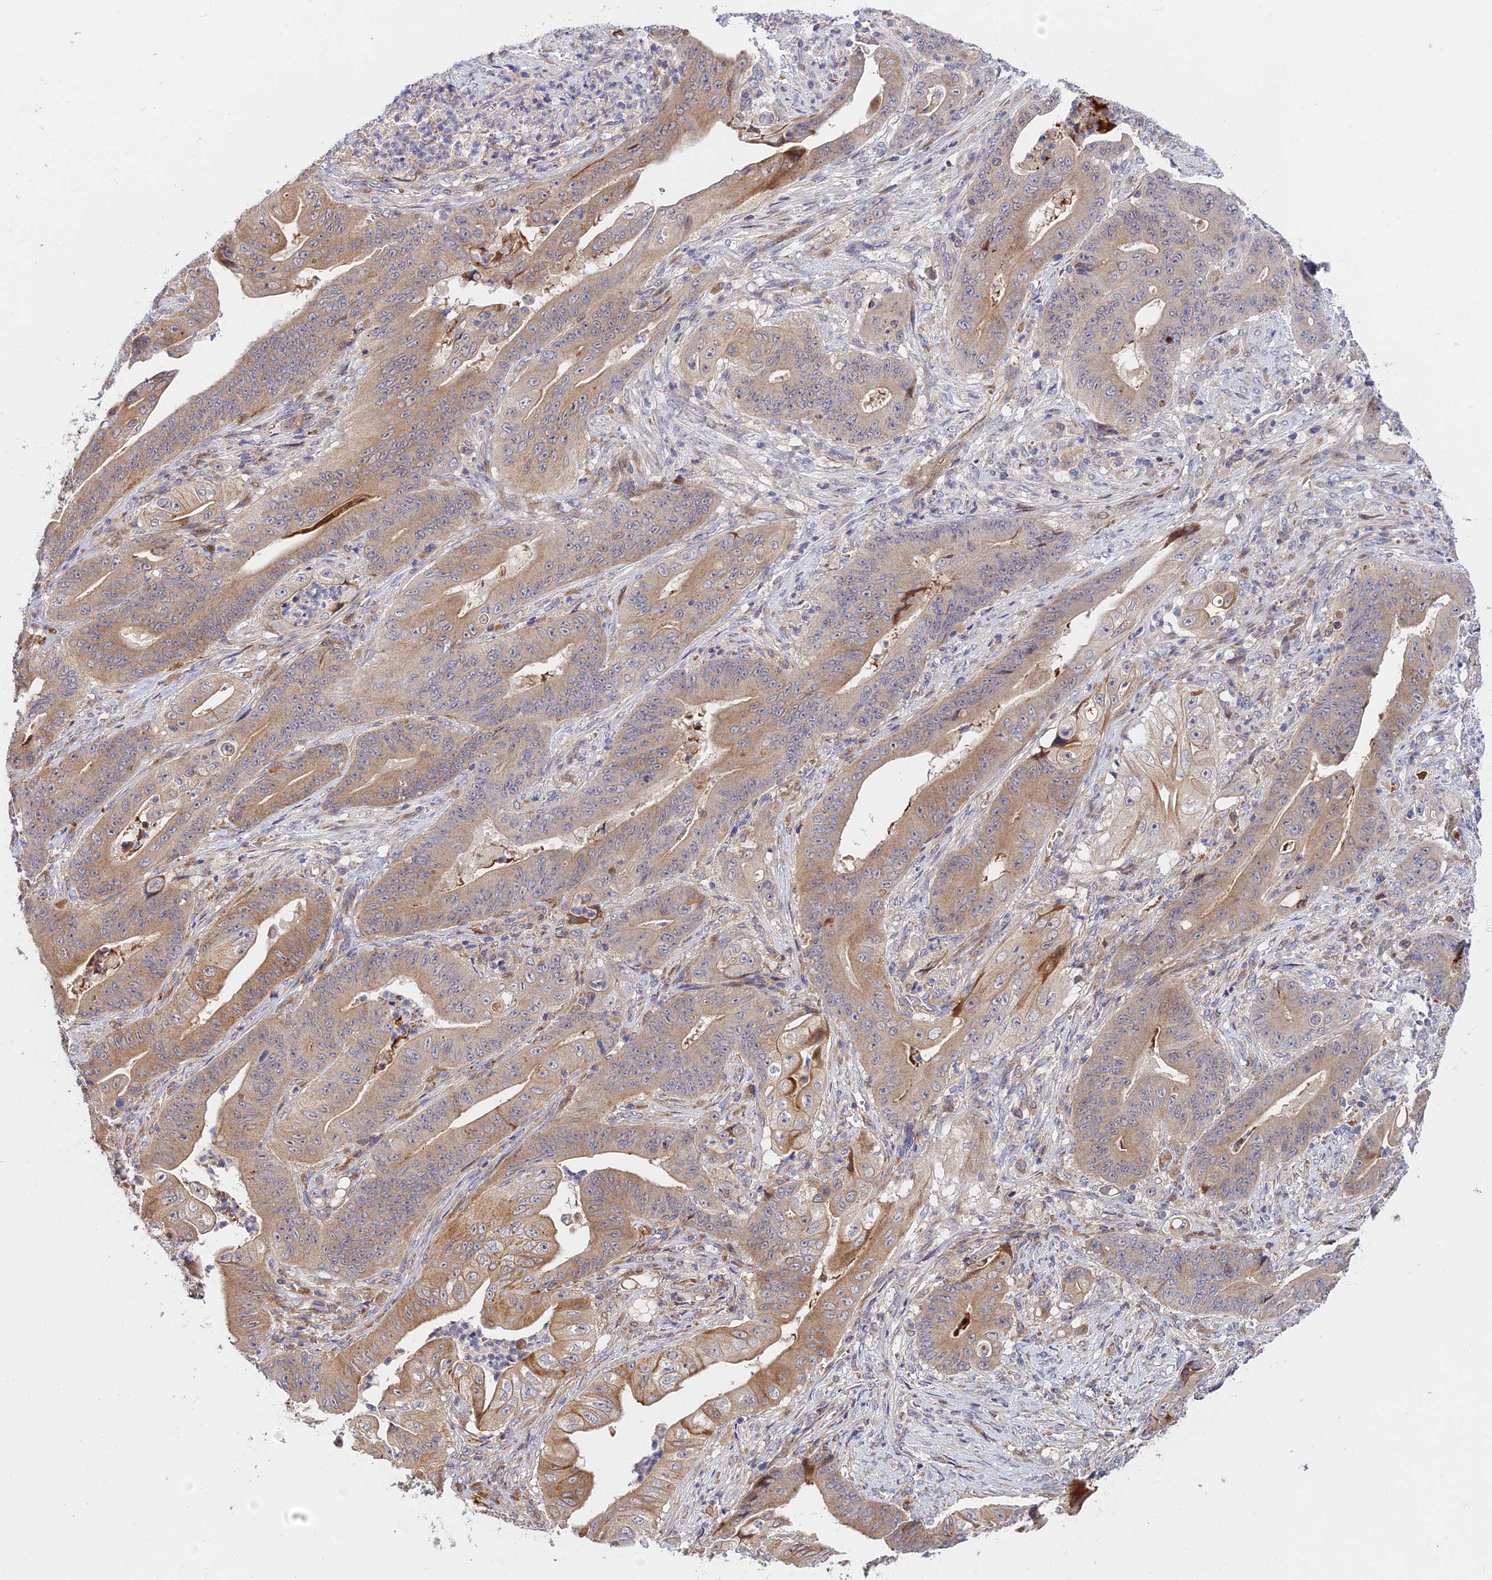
{"staining": {"intensity": "weak", "quantity": ">75%", "location": "cytoplasmic/membranous"}, "tissue": "stomach cancer", "cell_type": "Tumor cells", "image_type": "cancer", "snomed": [{"axis": "morphology", "description": "Adenocarcinoma, NOS"}, {"axis": "topography", "description": "Stomach"}], "caption": "Human adenocarcinoma (stomach) stained for a protein (brown) exhibits weak cytoplasmic/membranous positive positivity in approximately >75% of tumor cells.", "gene": "FUOM", "patient": {"sex": "female", "age": 73}}